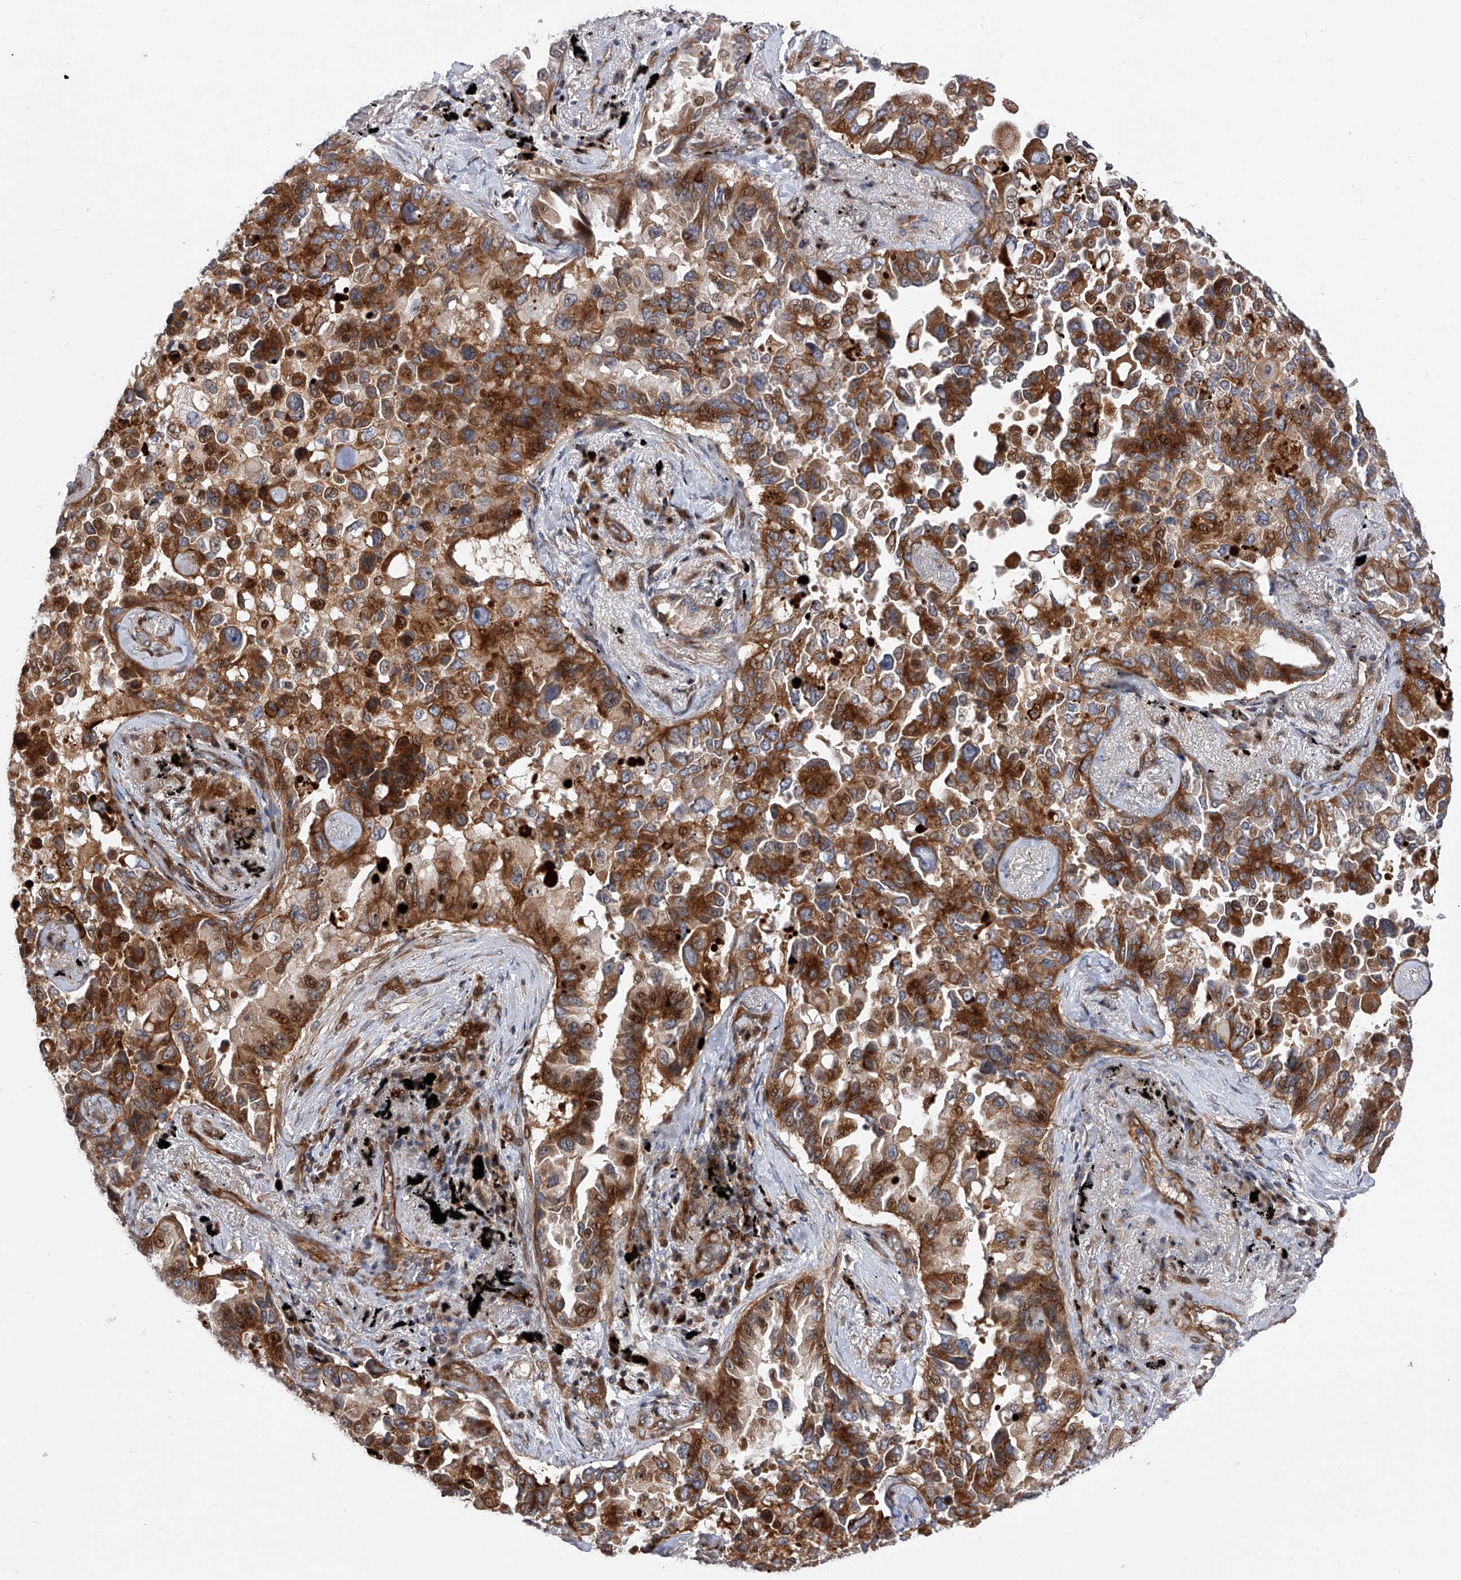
{"staining": {"intensity": "strong", "quantity": ">75%", "location": "cytoplasmic/membranous"}, "tissue": "lung cancer", "cell_type": "Tumor cells", "image_type": "cancer", "snomed": [{"axis": "morphology", "description": "Adenocarcinoma, NOS"}, {"axis": "topography", "description": "Lung"}], "caption": "Immunohistochemistry image of neoplastic tissue: human lung adenocarcinoma stained using IHC exhibits high levels of strong protein expression localized specifically in the cytoplasmic/membranous of tumor cells, appearing as a cytoplasmic/membranous brown color.", "gene": "PDSS2", "patient": {"sex": "female", "age": 67}}